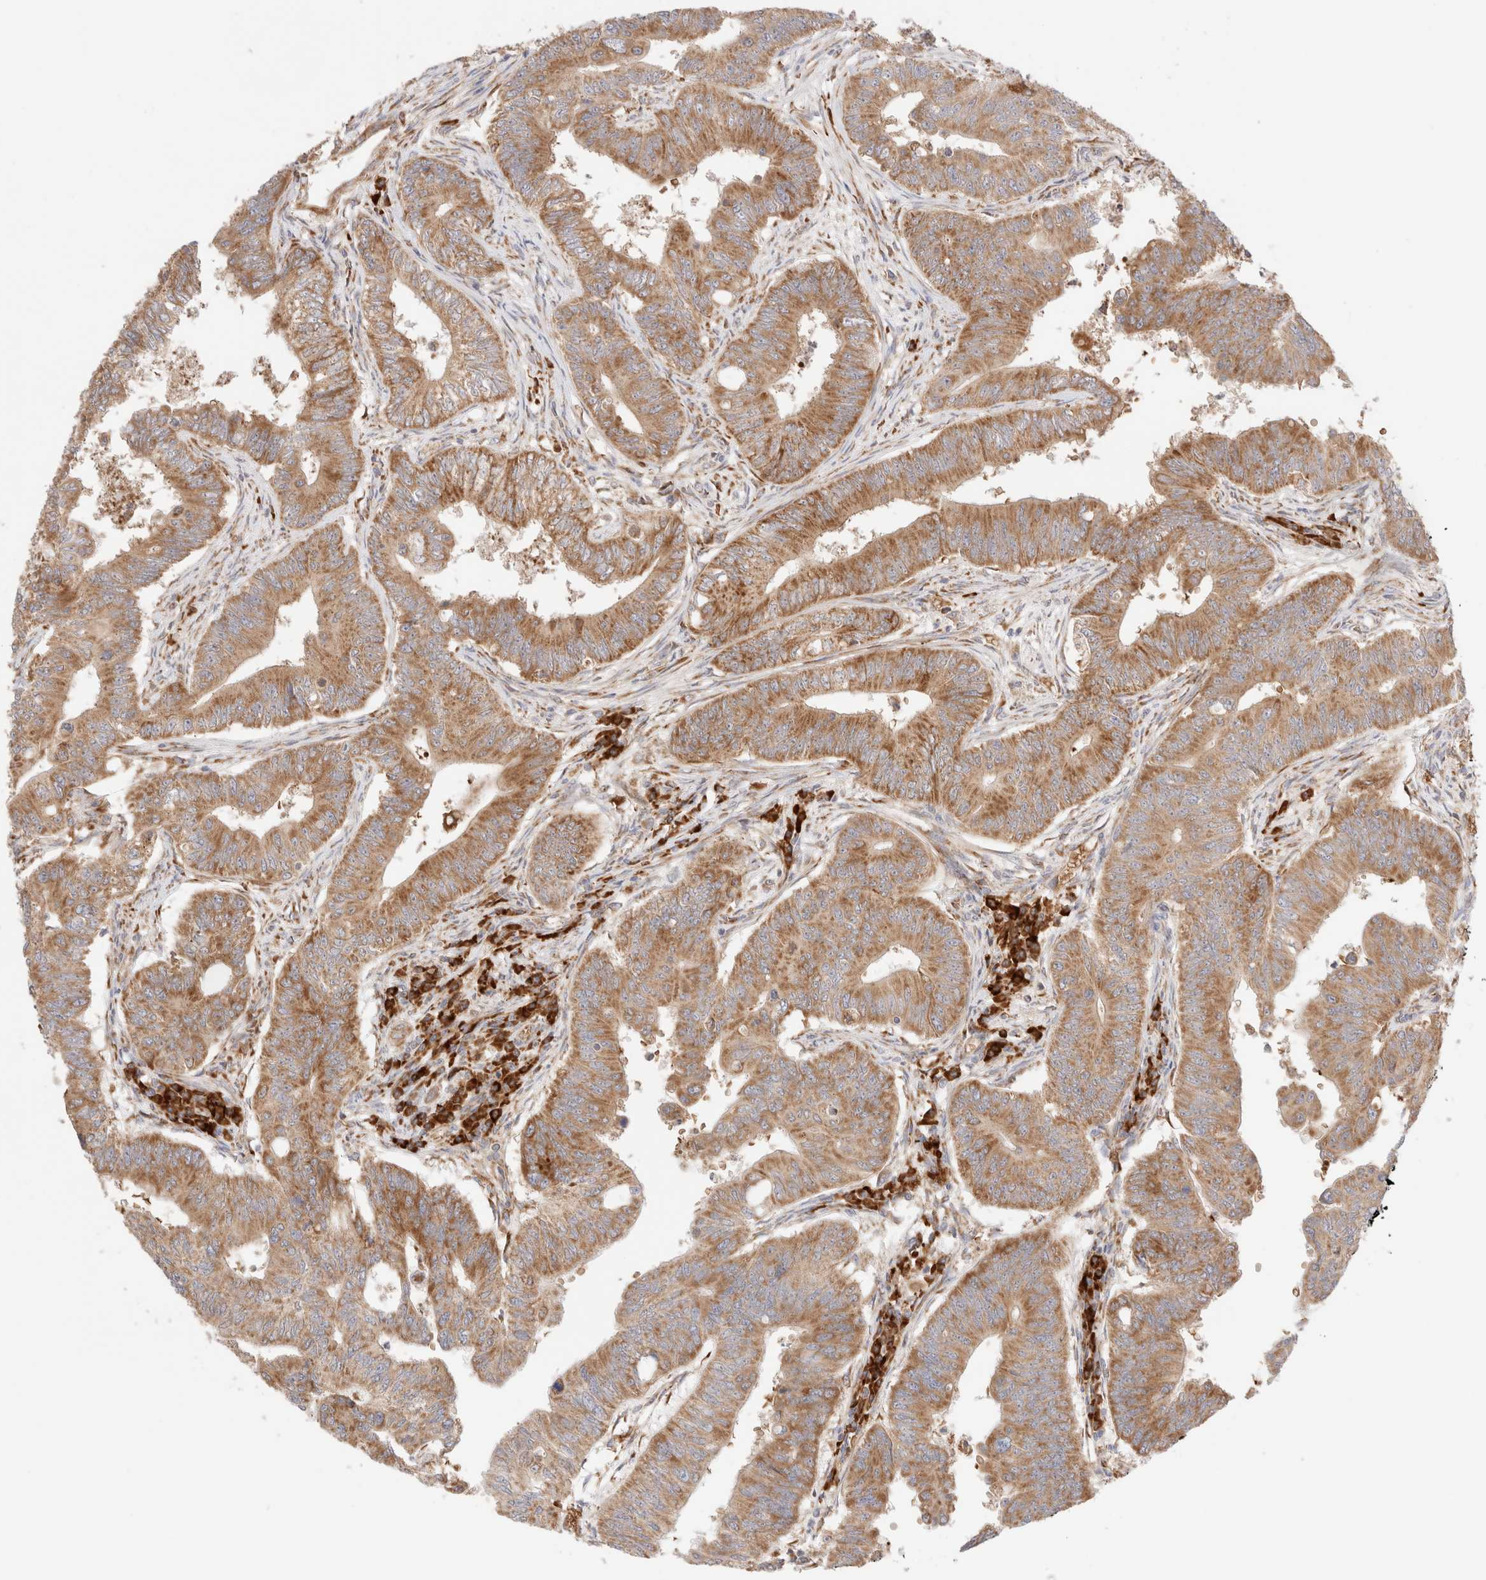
{"staining": {"intensity": "moderate", "quantity": ">75%", "location": "cytoplasmic/membranous"}, "tissue": "colorectal cancer", "cell_type": "Tumor cells", "image_type": "cancer", "snomed": [{"axis": "morphology", "description": "Adenoma, NOS"}, {"axis": "morphology", "description": "Adenocarcinoma, NOS"}, {"axis": "topography", "description": "Colon"}], "caption": "This photomicrograph displays immunohistochemistry staining of human adenocarcinoma (colorectal), with medium moderate cytoplasmic/membranous expression in approximately >75% of tumor cells.", "gene": "UTS2B", "patient": {"sex": "male", "age": 79}}